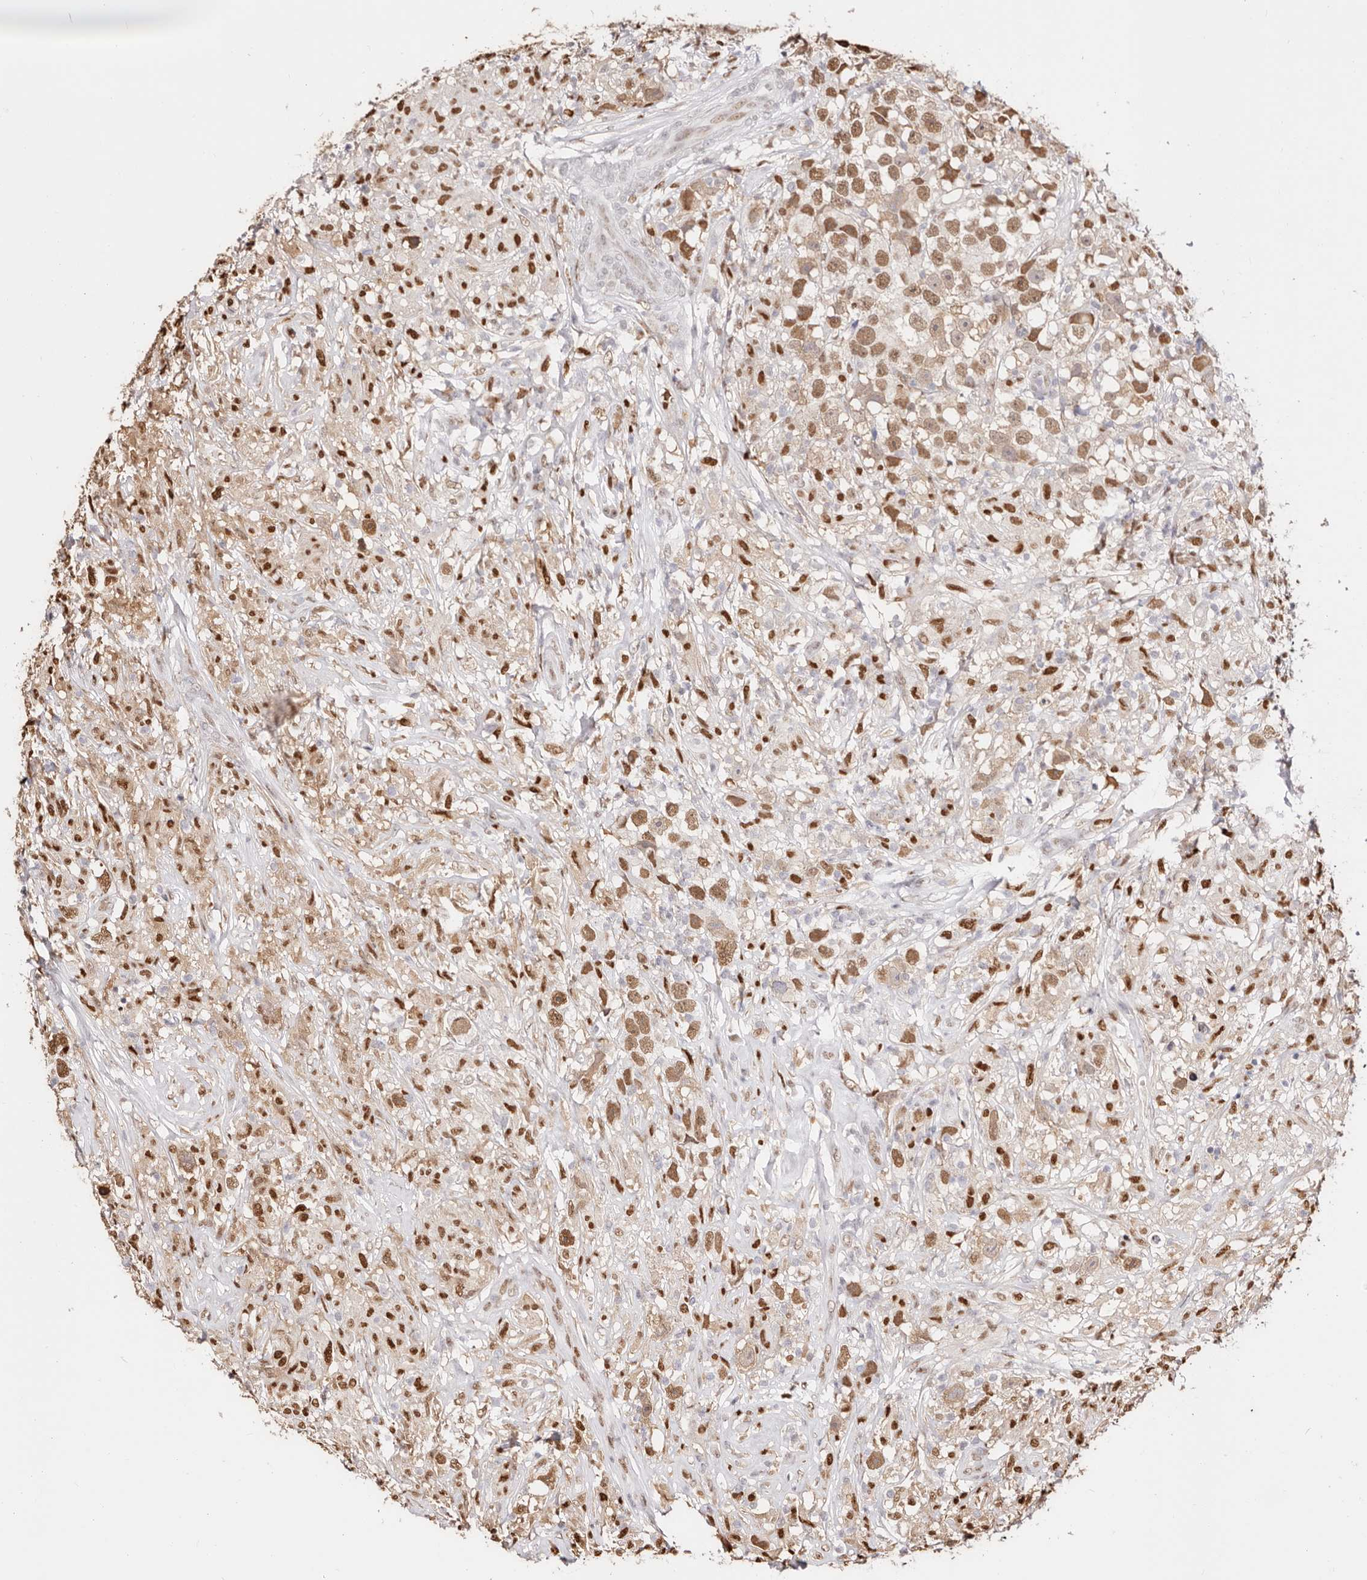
{"staining": {"intensity": "moderate", "quantity": ">75%", "location": "nuclear"}, "tissue": "testis cancer", "cell_type": "Tumor cells", "image_type": "cancer", "snomed": [{"axis": "morphology", "description": "Seminoma, NOS"}, {"axis": "topography", "description": "Testis"}], "caption": "A high-resolution image shows IHC staining of testis cancer (seminoma), which shows moderate nuclear staining in approximately >75% of tumor cells. The protein is stained brown, and the nuclei are stained in blue (DAB IHC with brightfield microscopy, high magnification).", "gene": "TKT", "patient": {"sex": "male", "age": 49}}